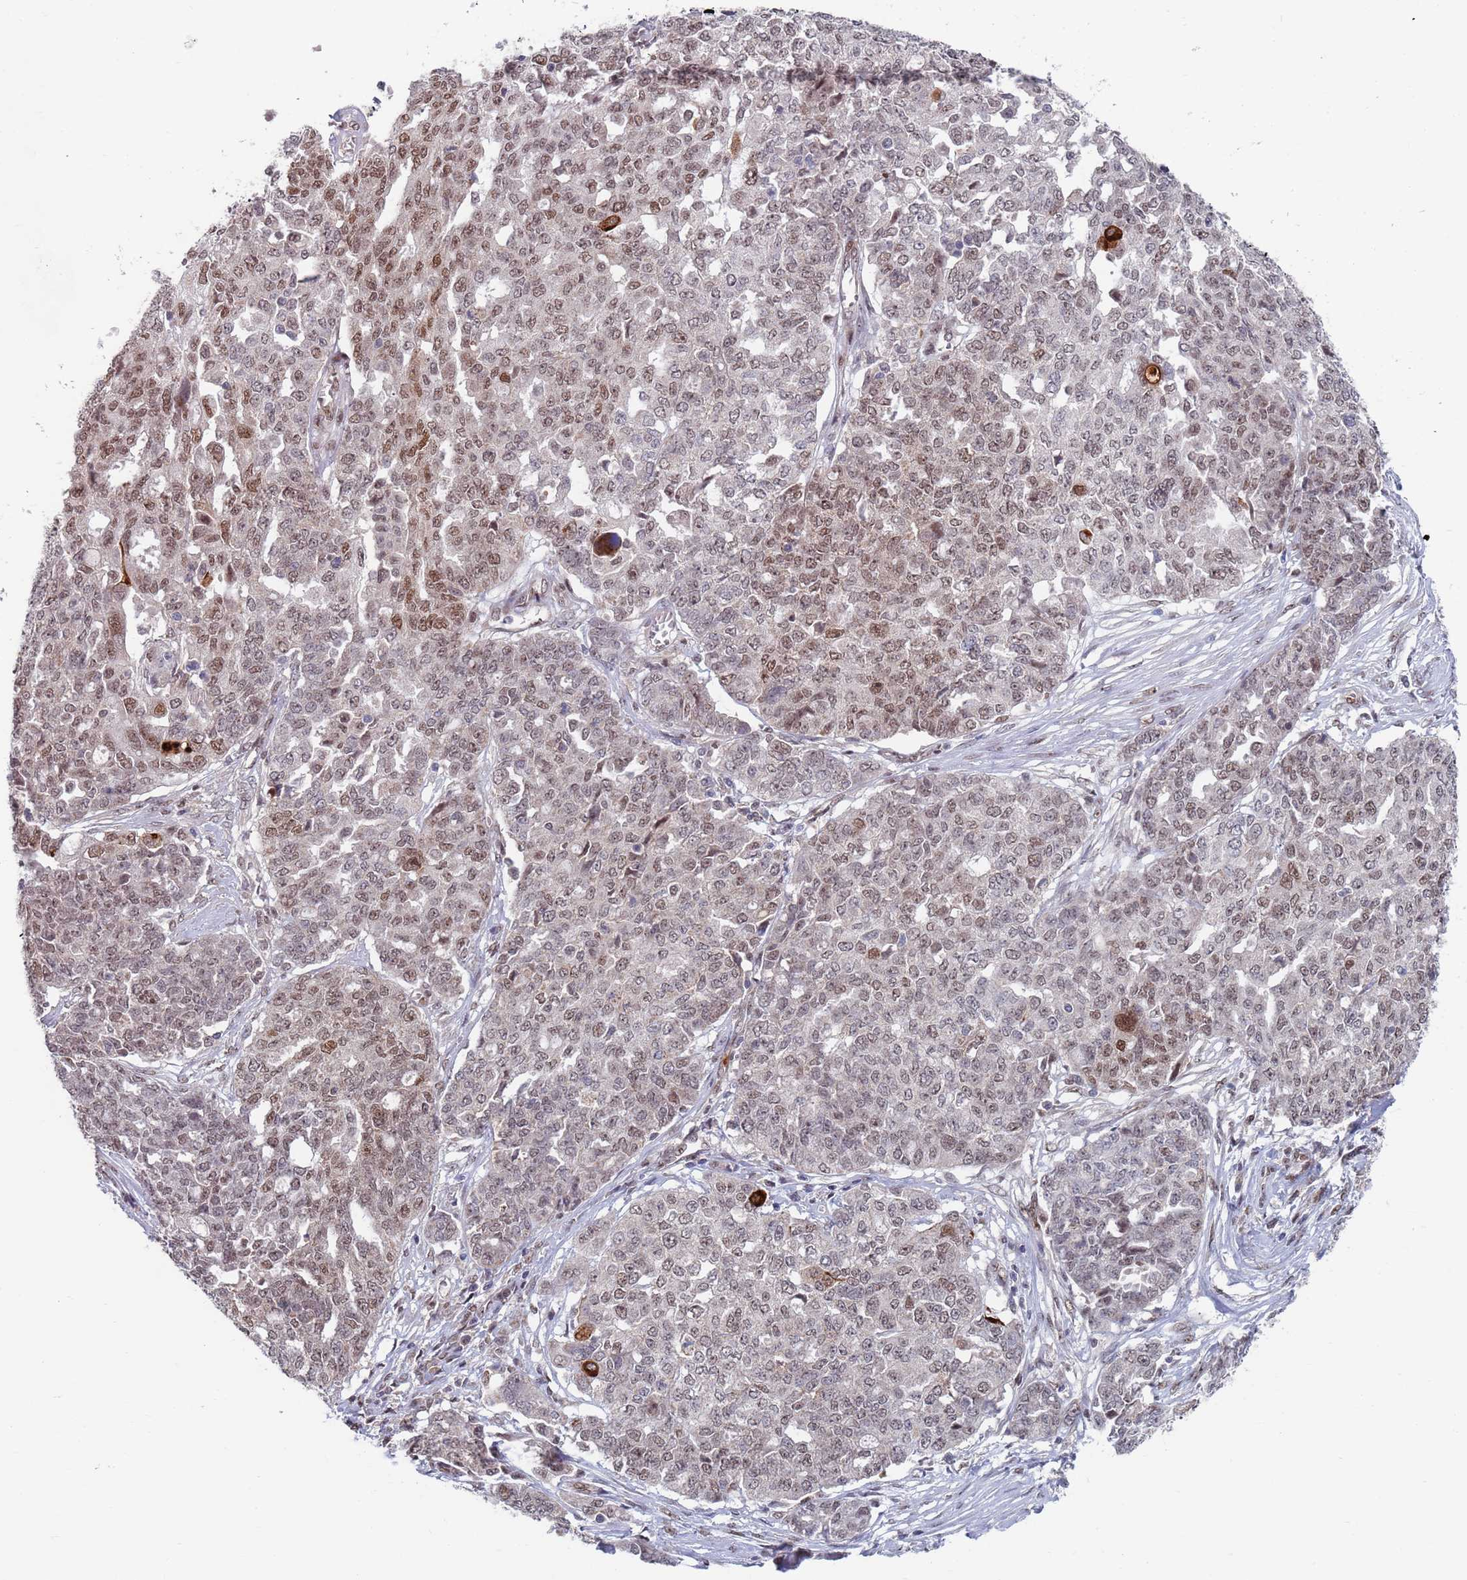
{"staining": {"intensity": "moderate", "quantity": "25%-75%", "location": "nuclear"}, "tissue": "ovarian cancer", "cell_type": "Tumor cells", "image_type": "cancer", "snomed": [{"axis": "morphology", "description": "Cystadenocarcinoma, serous, NOS"}, {"axis": "topography", "description": "Soft tissue"}, {"axis": "topography", "description": "Ovary"}], "caption": "There is medium levels of moderate nuclear positivity in tumor cells of ovarian serous cystadenocarcinoma, as demonstrated by immunohistochemical staining (brown color).", "gene": "RPP25", "patient": {"sex": "female", "age": 57}}